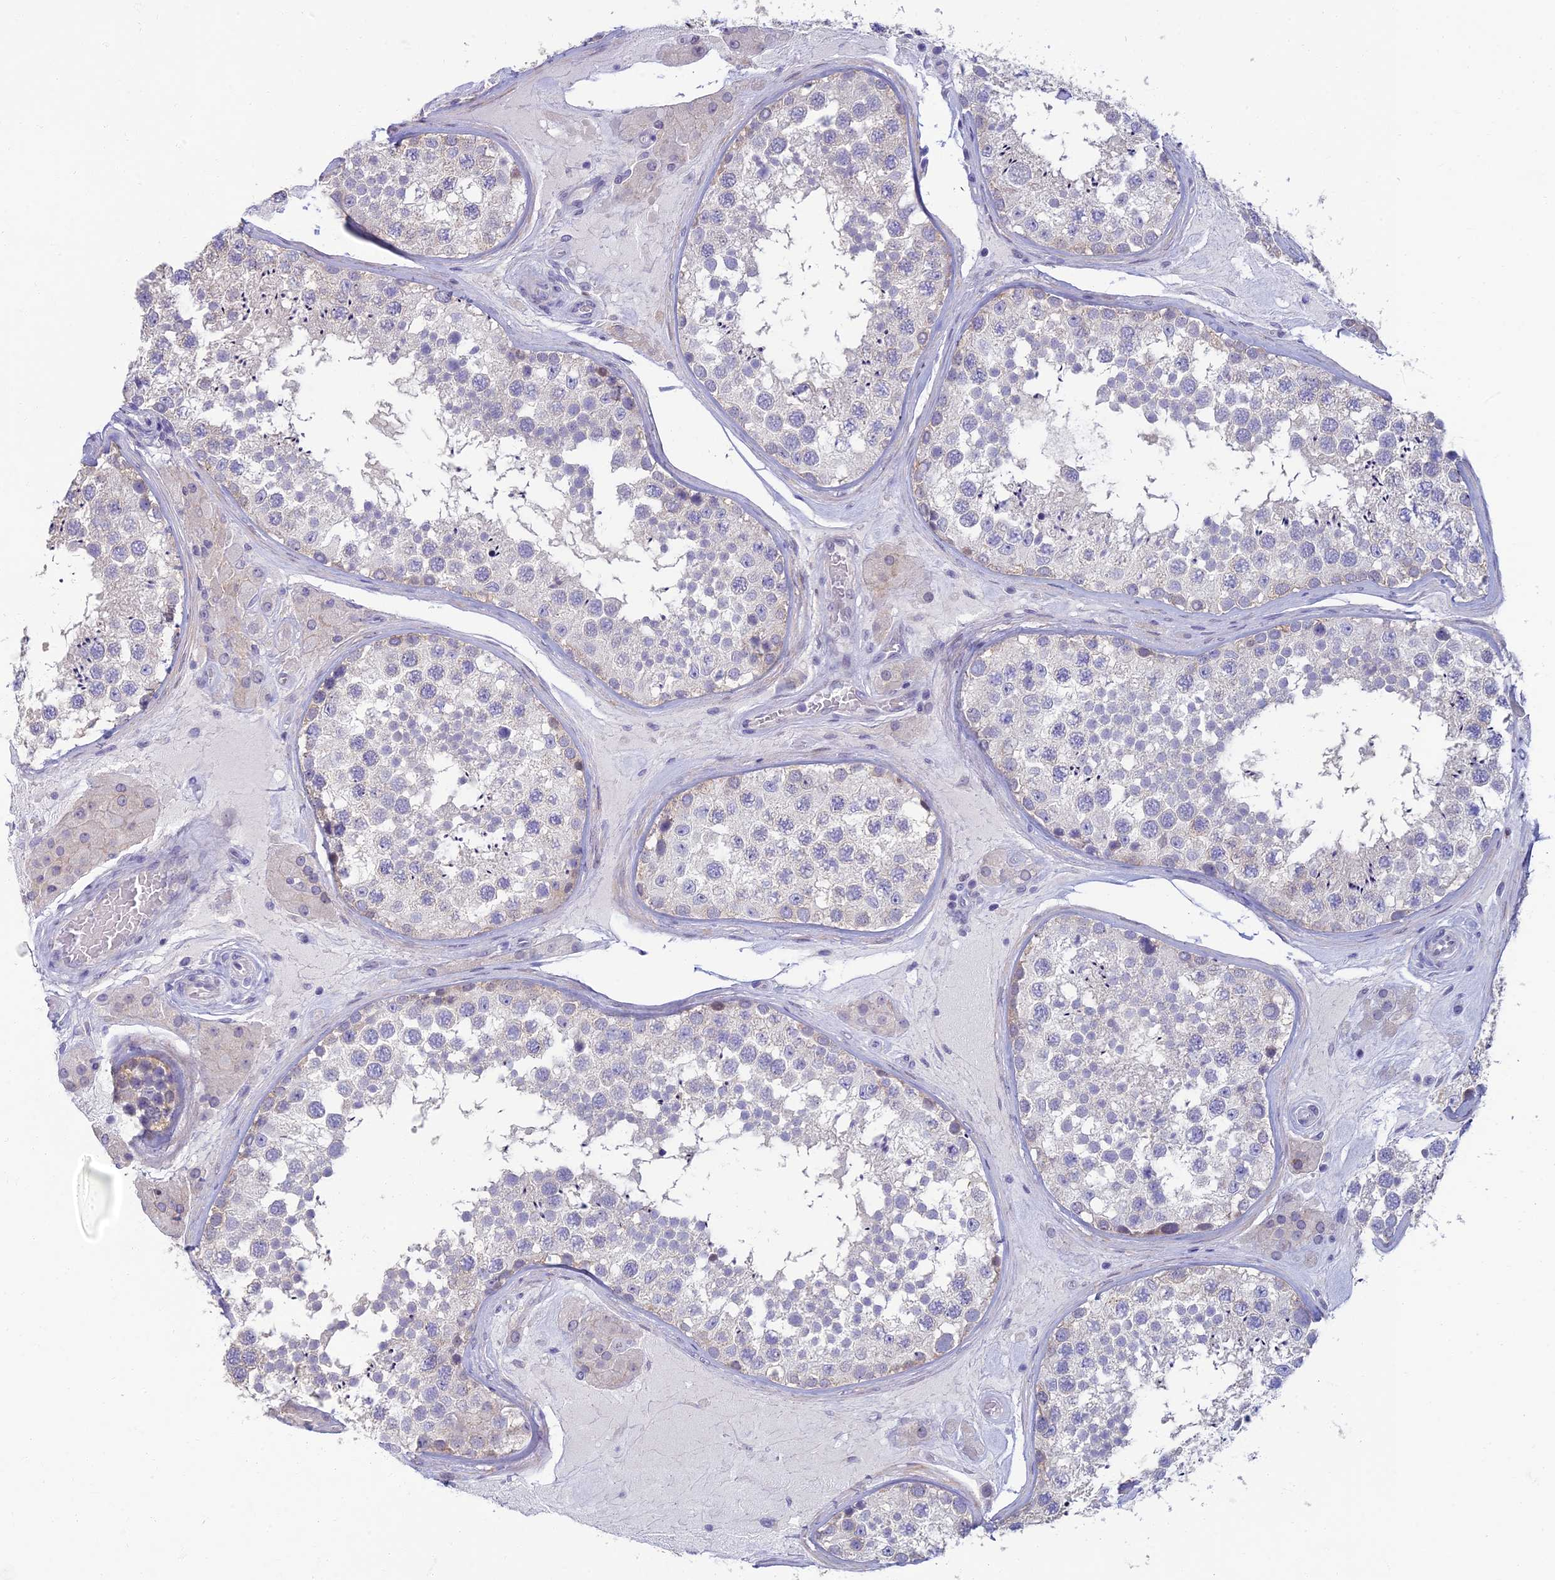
{"staining": {"intensity": "weak", "quantity": "<25%", "location": "cytoplasmic/membranous"}, "tissue": "testis", "cell_type": "Cells in seminiferous ducts", "image_type": "normal", "snomed": [{"axis": "morphology", "description": "Normal tissue, NOS"}, {"axis": "topography", "description": "Testis"}], "caption": "Immunohistochemistry (IHC) of benign testis exhibits no staining in cells in seminiferous ducts.", "gene": "NEURL1", "patient": {"sex": "male", "age": 46}}